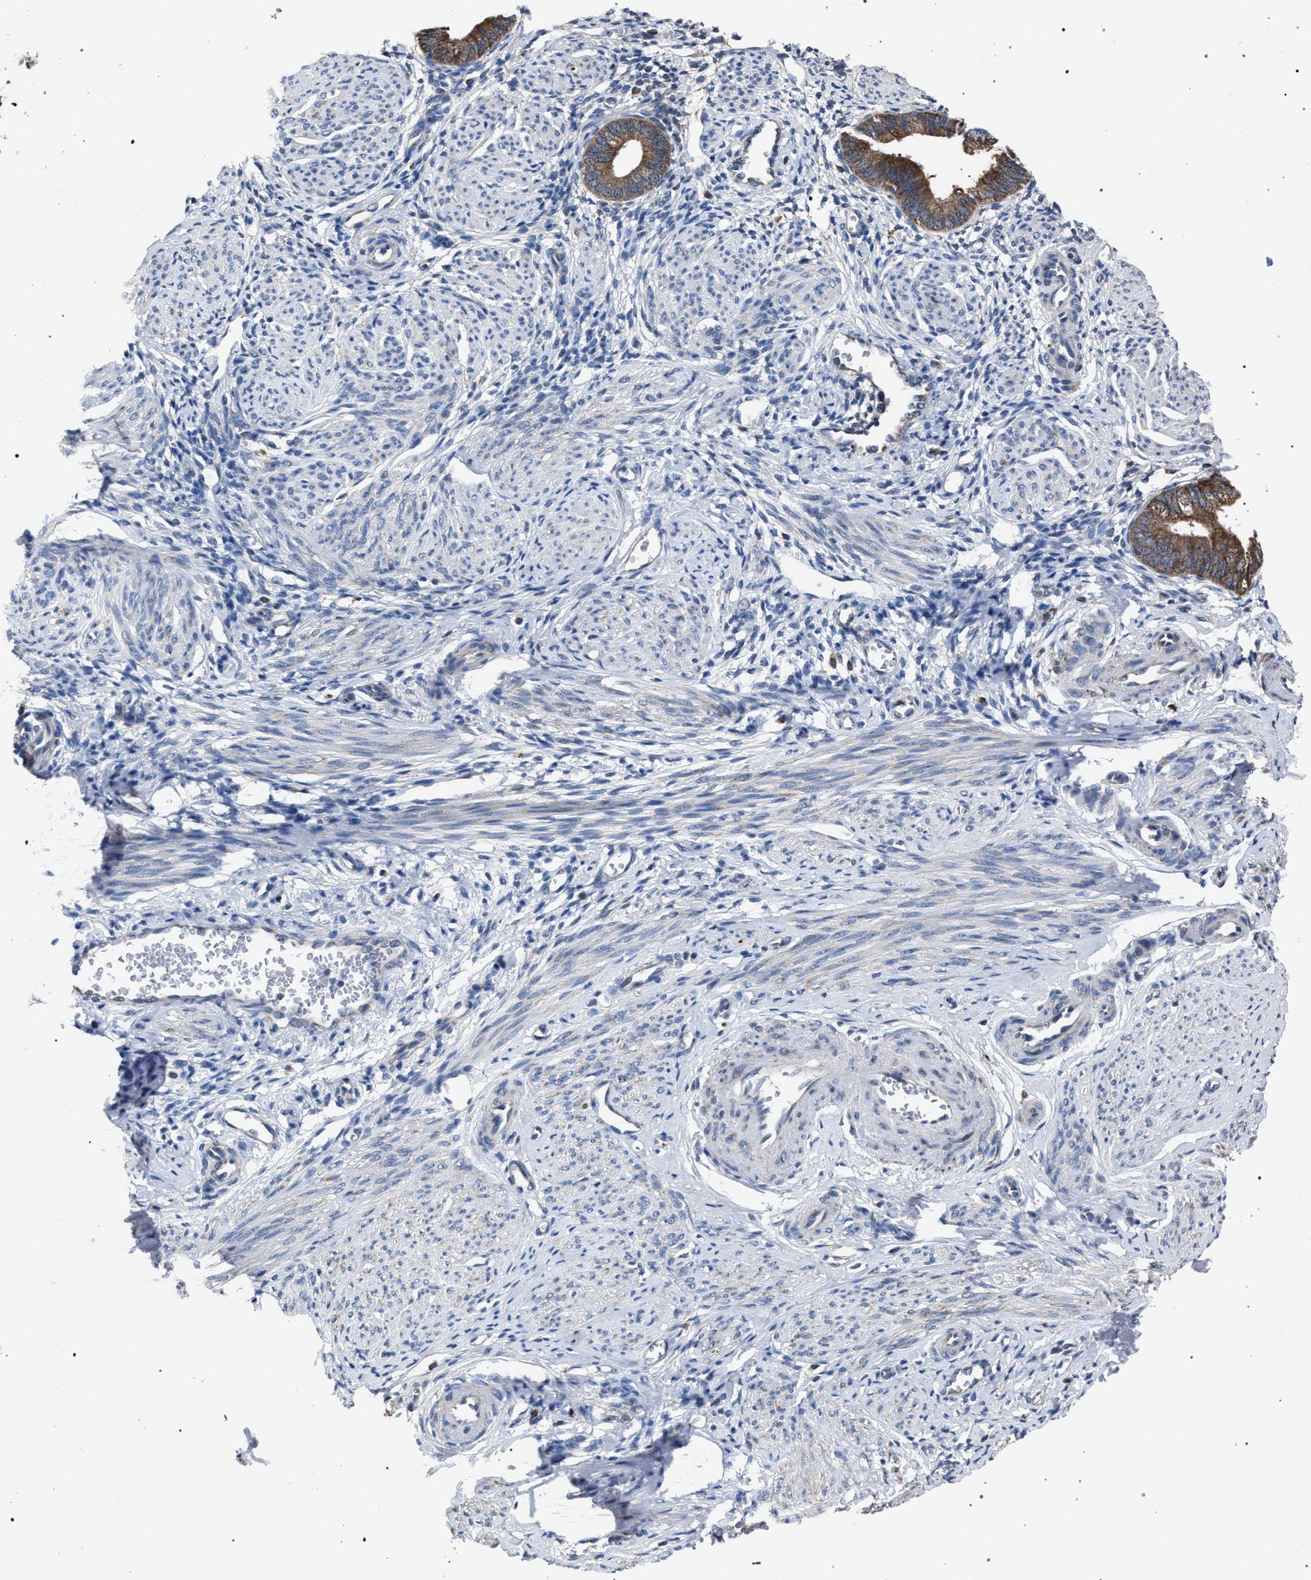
{"staining": {"intensity": "negative", "quantity": "none", "location": "none"}, "tissue": "endometrium", "cell_type": "Cells in endometrial stroma", "image_type": "normal", "snomed": [{"axis": "morphology", "description": "Normal tissue, NOS"}, {"axis": "topography", "description": "Endometrium"}], "caption": "Cells in endometrial stroma show no significant protein positivity in unremarkable endometrium. (Brightfield microscopy of DAB IHC at high magnification).", "gene": "CRYZ", "patient": {"sex": "female", "age": 46}}